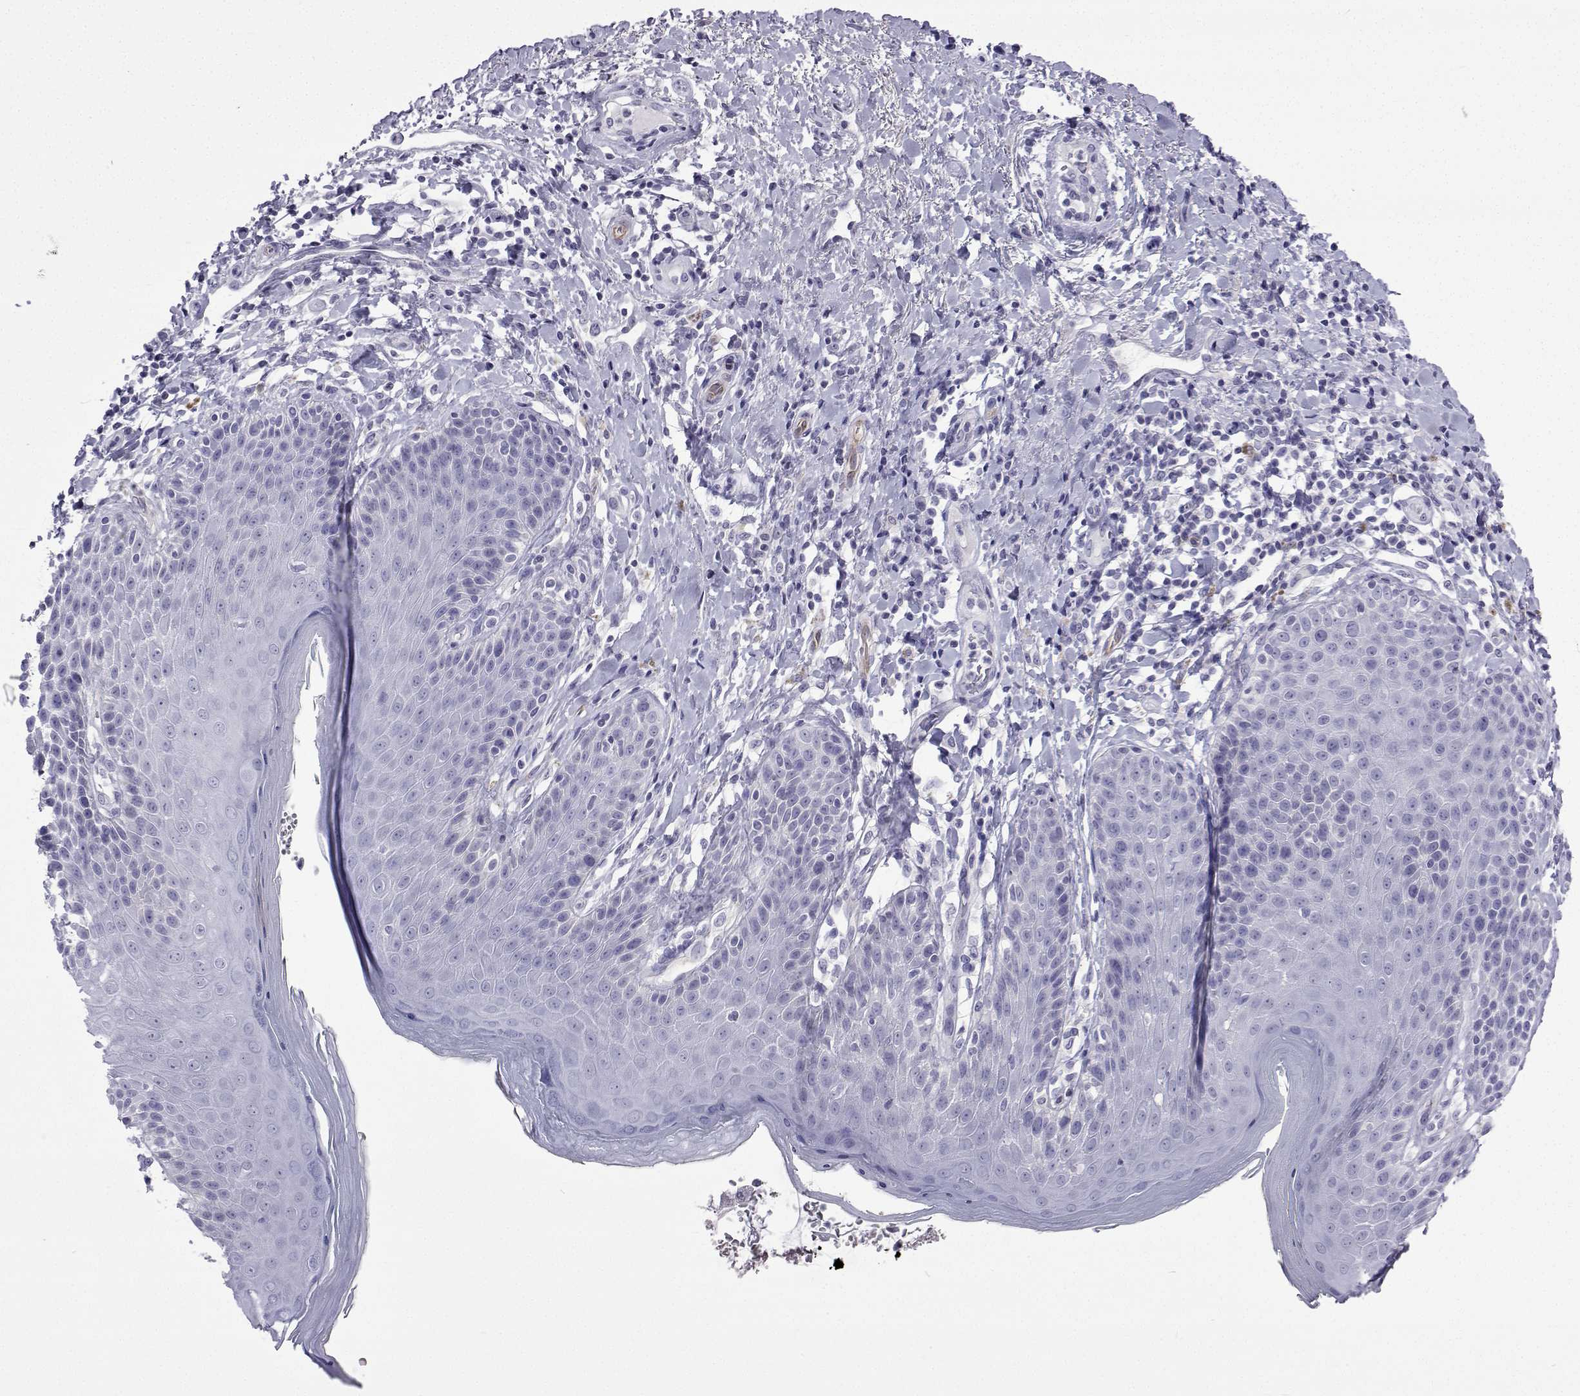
{"staining": {"intensity": "negative", "quantity": "none", "location": "none"}, "tissue": "skin", "cell_type": "Epidermal cells", "image_type": "normal", "snomed": [{"axis": "morphology", "description": "Normal tissue, NOS"}, {"axis": "topography", "description": "Anal"}, {"axis": "topography", "description": "Peripheral nerve tissue"}], "caption": "Immunohistochemistry (IHC) image of normal skin stained for a protein (brown), which exhibits no expression in epidermal cells.", "gene": "GALM", "patient": {"sex": "male", "age": 51}}